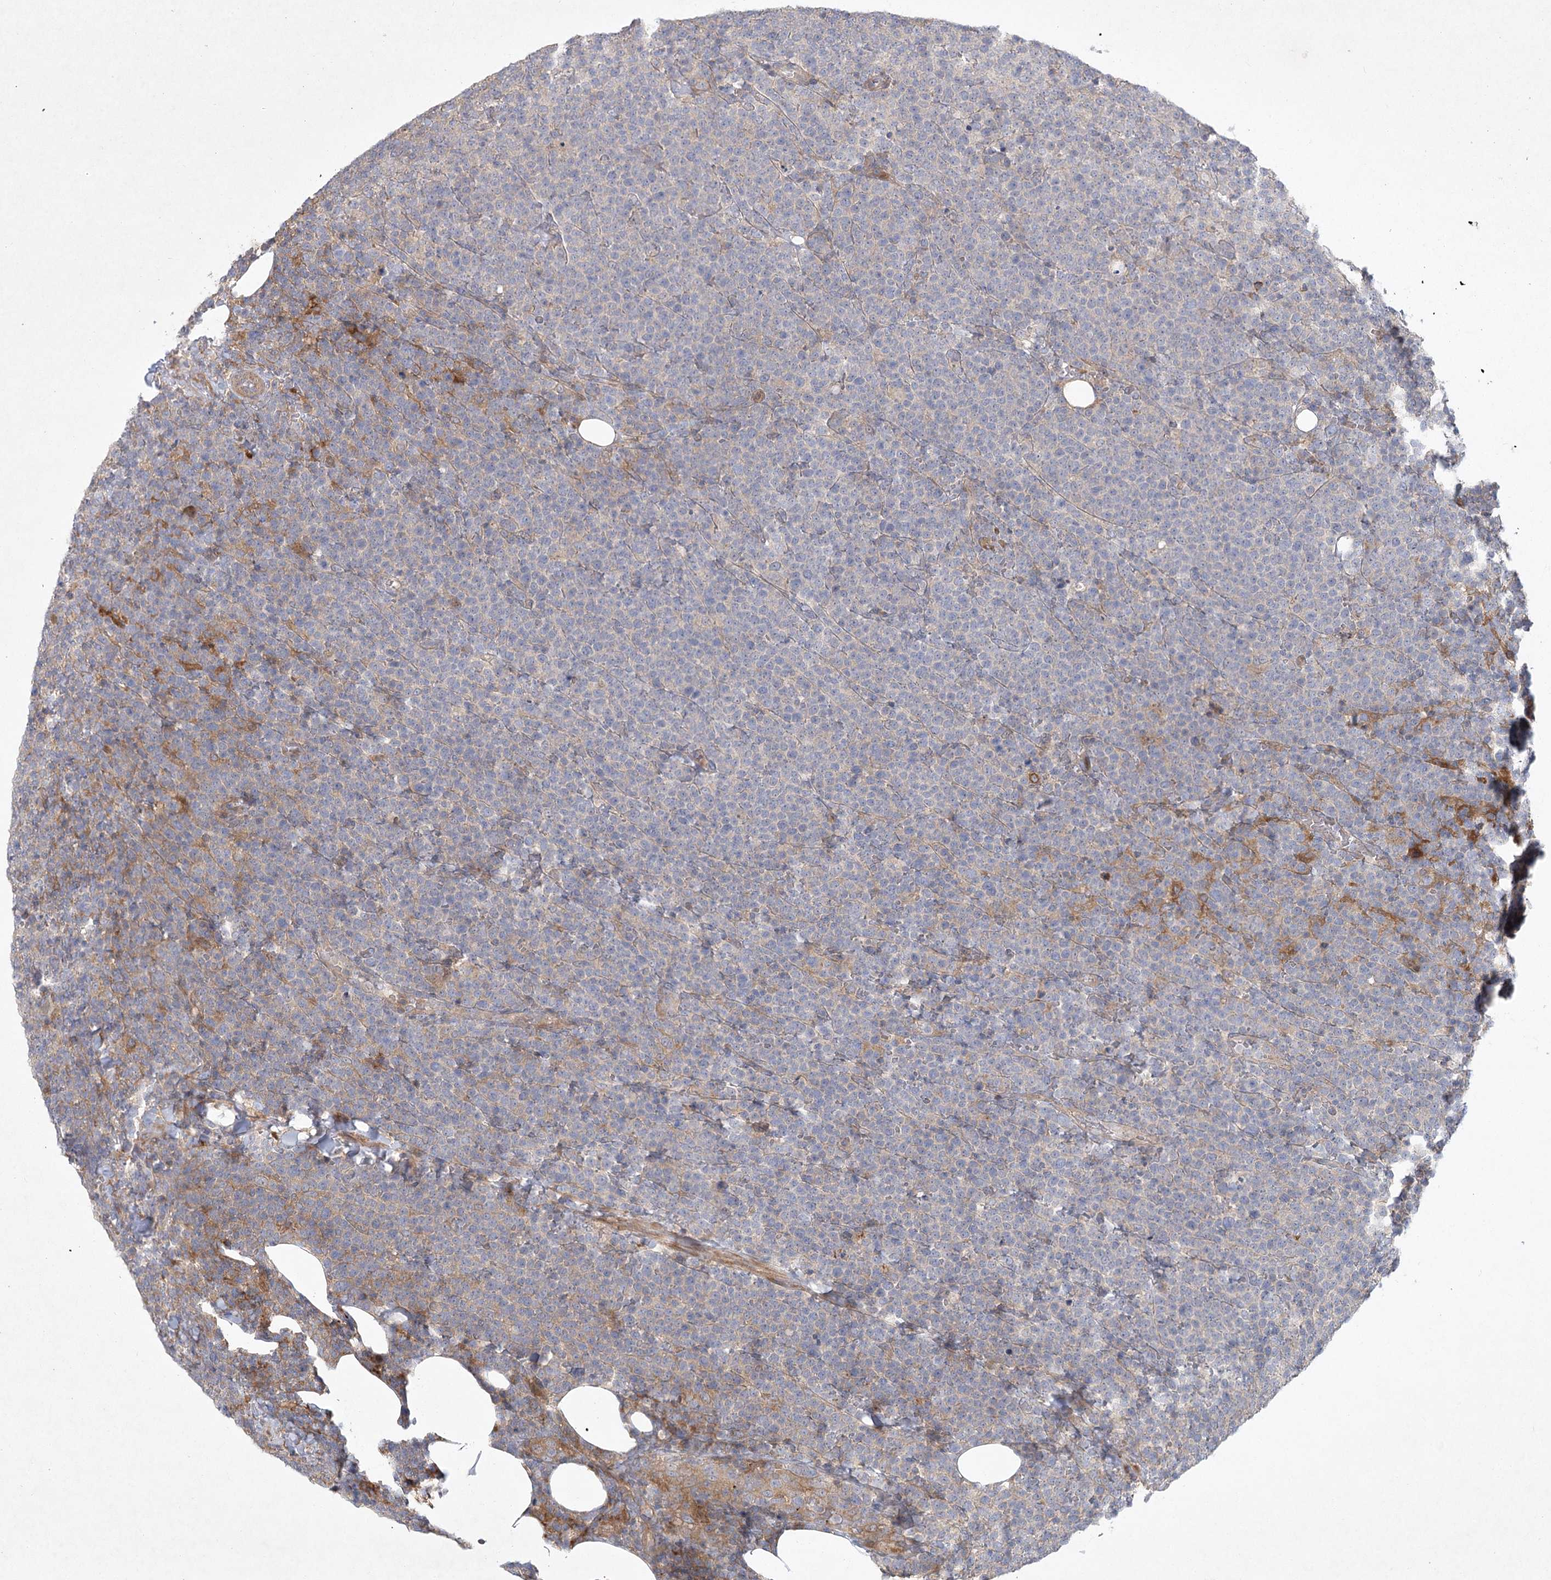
{"staining": {"intensity": "negative", "quantity": "none", "location": "none"}, "tissue": "lymphoma", "cell_type": "Tumor cells", "image_type": "cancer", "snomed": [{"axis": "morphology", "description": "Malignant lymphoma, non-Hodgkin's type, High grade"}, {"axis": "topography", "description": "Lymph node"}], "caption": "Immunohistochemistry (IHC) micrograph of neoplastic tissue: human malignant lymphoma, non-Hodgkin's type (high-grade) stained with DAB reveals no significant protein positivity in tumor cells.", "gene": "FAM110C", "patient": {"sex": "male", "age": 61}}